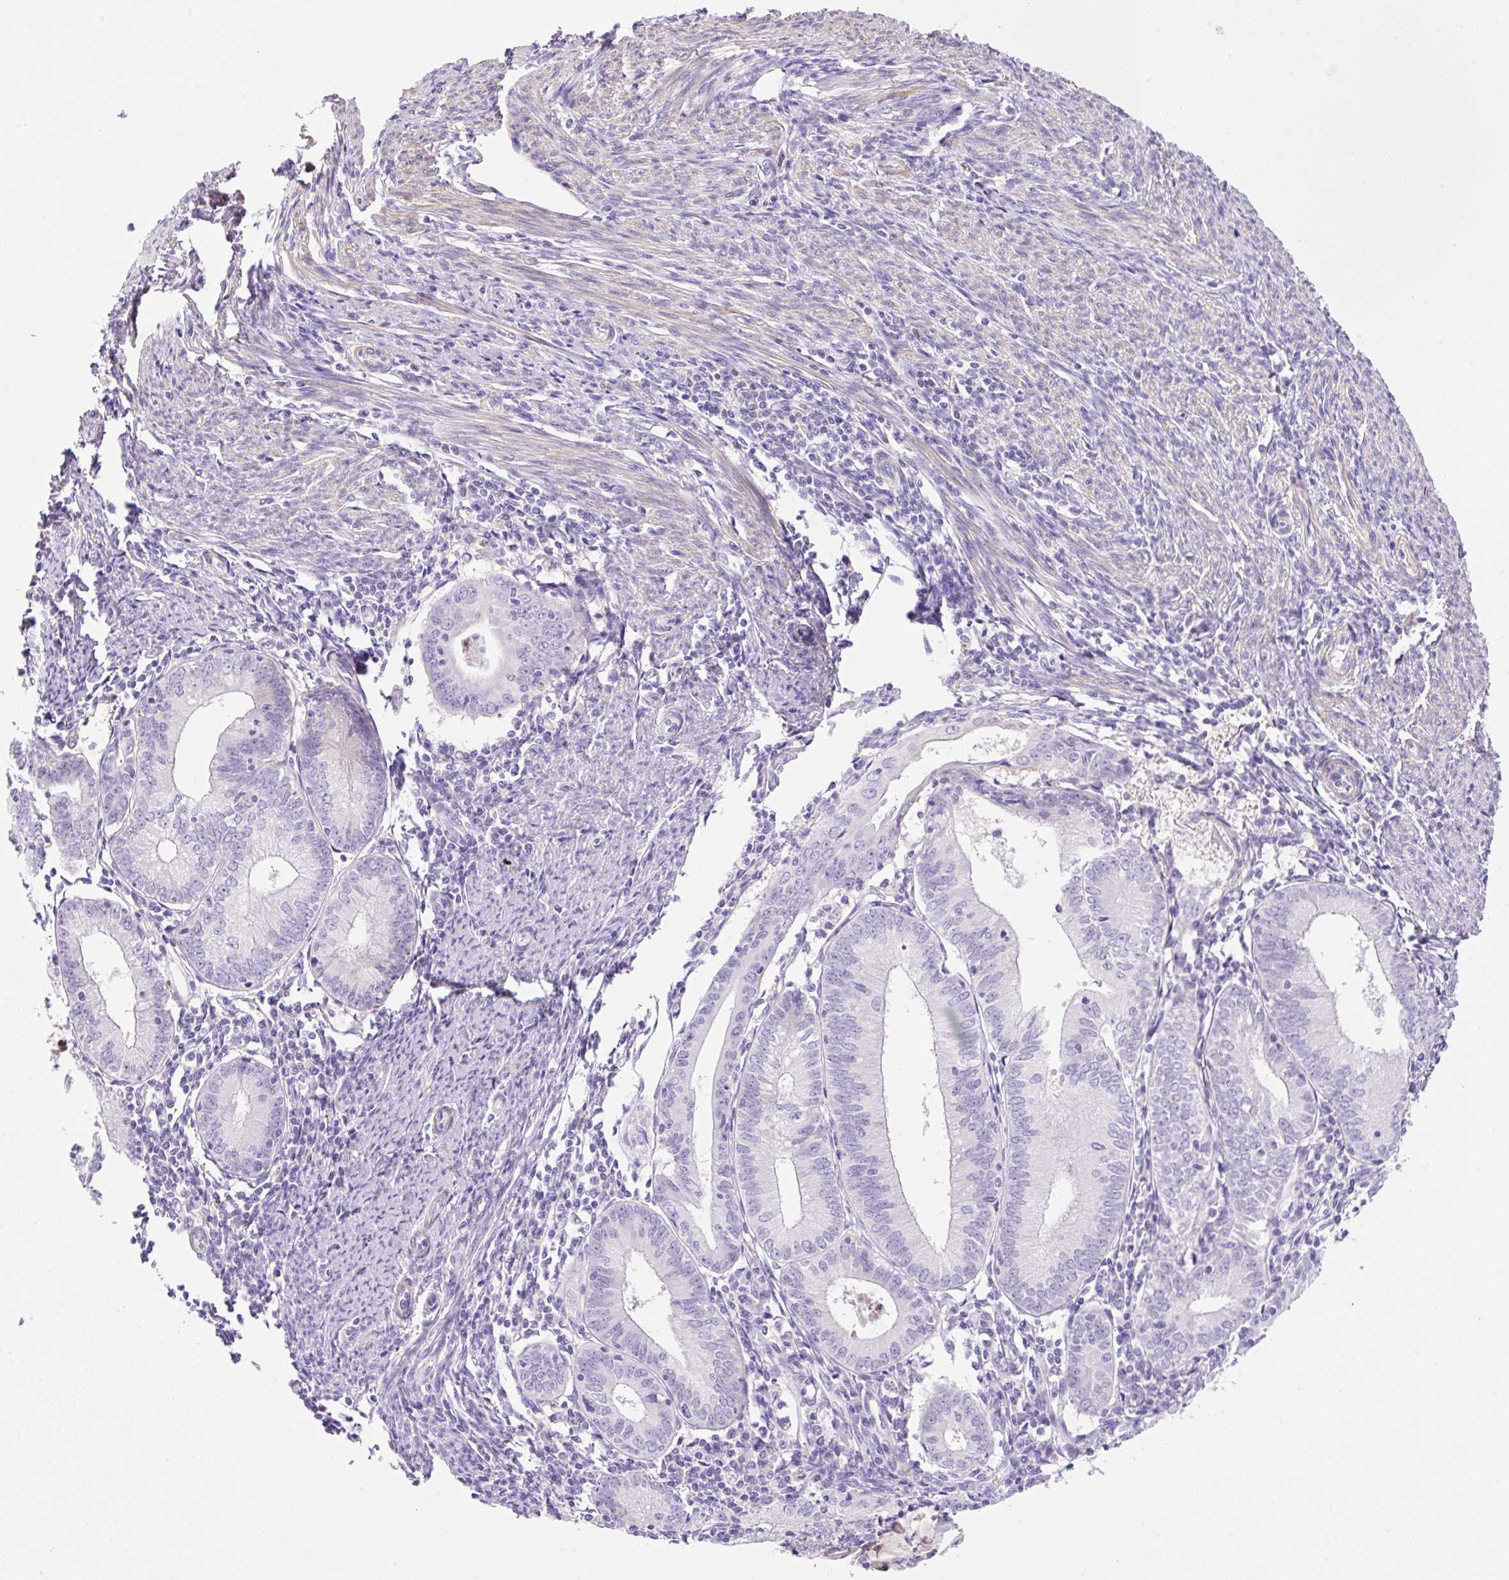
{"staining": {"intensity": "negative", "quantity": "none", "location": "none"}, "tissue": "endometrial cancer", "cell_type": "Tumor cells", "image_type": "cancer", "snomed": [{"axis": "morphology", "description": "Adenocarcinoma, NOS"}, {"axis": "topography", "description": "Endometrium"}], "caption": "This is an IHC image of human endometrial adenocarcinoma. There is no staining in tumor cells.", "gene": "TDRD15", "patient": {"sex": "female", "age": 60}}